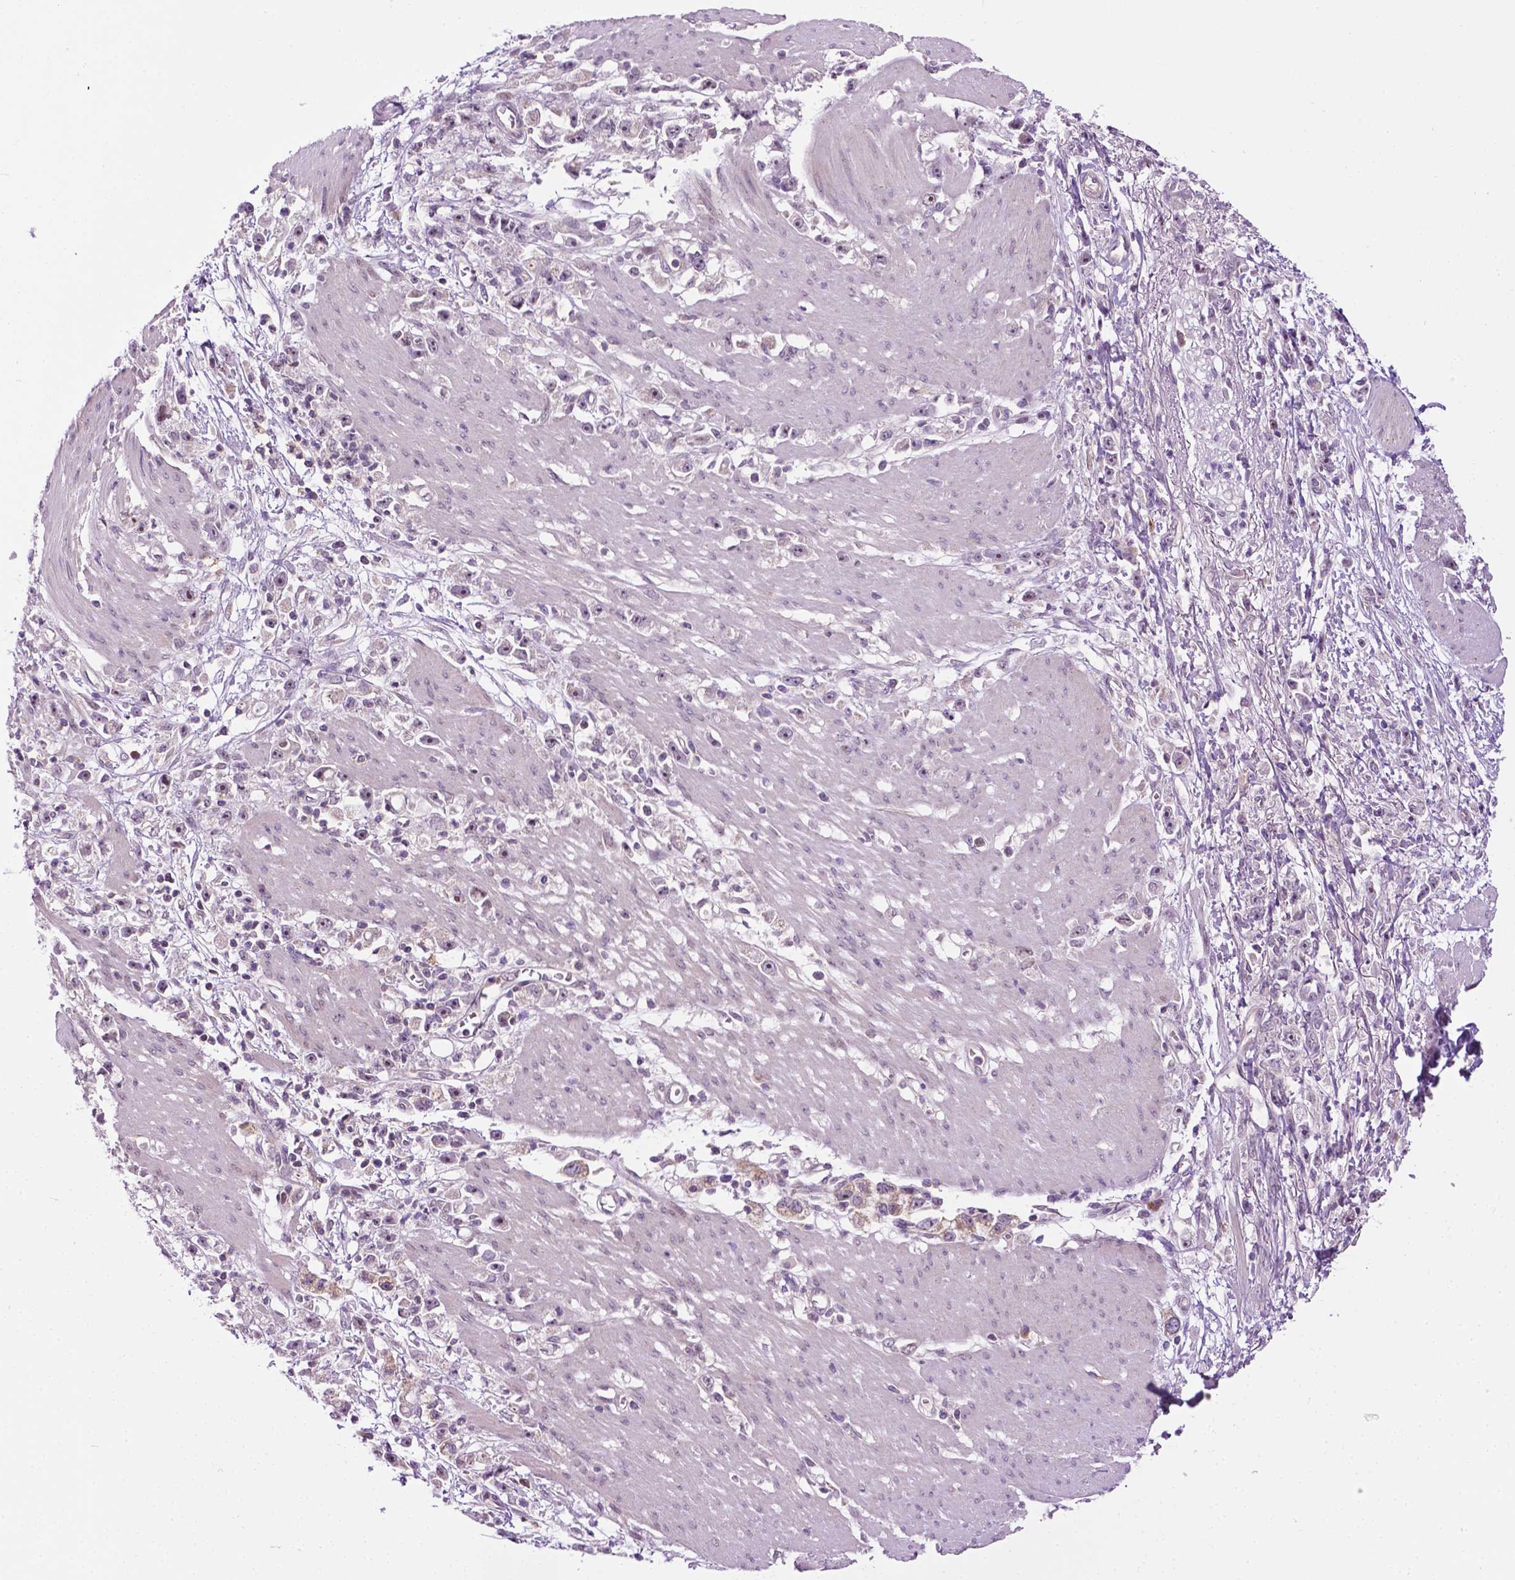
{"staining": {"intensity": "weak", "quantity": "25%-75%", "location": "nuclear"}, "tissue": "stomach cancer", "cell_type": "Tumor cells", "image_type": "cancer", "snomed": [{"axis": "morphology", "description": "Adenocarcinoma, NOS"}, {"axis": "topography", "description": "Stomach"}], "caption": "Immunohistochemistry (DAB) staining of stomach cancer (adenocarcinoma) reveals weak nuclear protein positivity in about 25%-75% of tumor cells.", "gene": "DENND4A", "patient": {"sex": "female", "age": 59}}